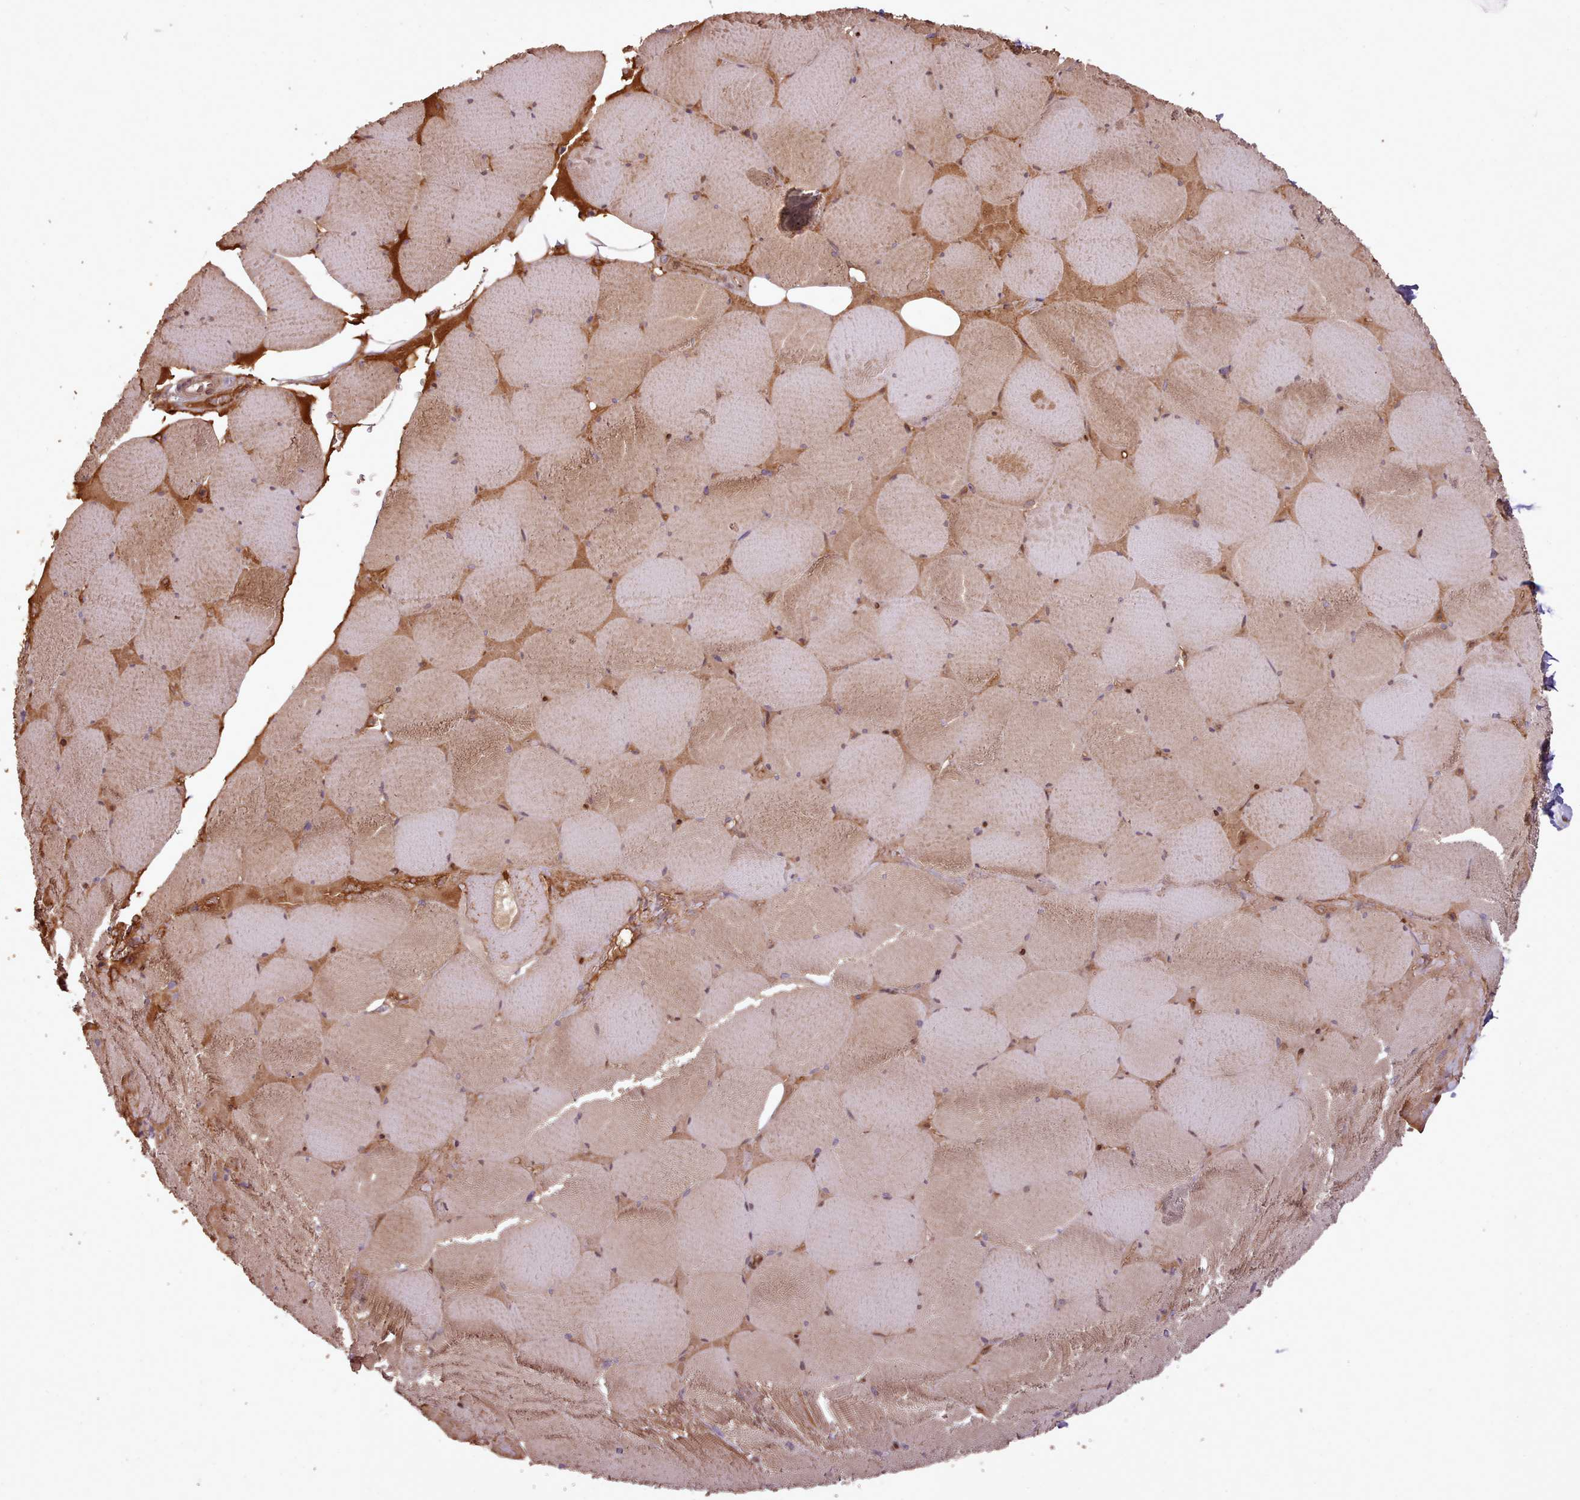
{"staining": {"intensity": "moderate", "quantity": ">75%", "location": "cytoplasmic/membranous"}, "tissue": "skeletal muscle", "cell_type": "Myocytes", "image_type": "normal", "snomed": [{"axis": "morphology", "description": "Normal tissue, NOS"}, {"axis": "topography", "description": "Skeletal muscle"}, {"axis": "topography", "description": "Head-Neck"}], "caption": "This micrograph reveals IHC staining of benign human skeletal muscle, with medium moderate cytoplasmic/membranous positivity in approximately >75% of myocytes.", "gene": "CABP1", "patient": {"sex": "male", "age": 66}}